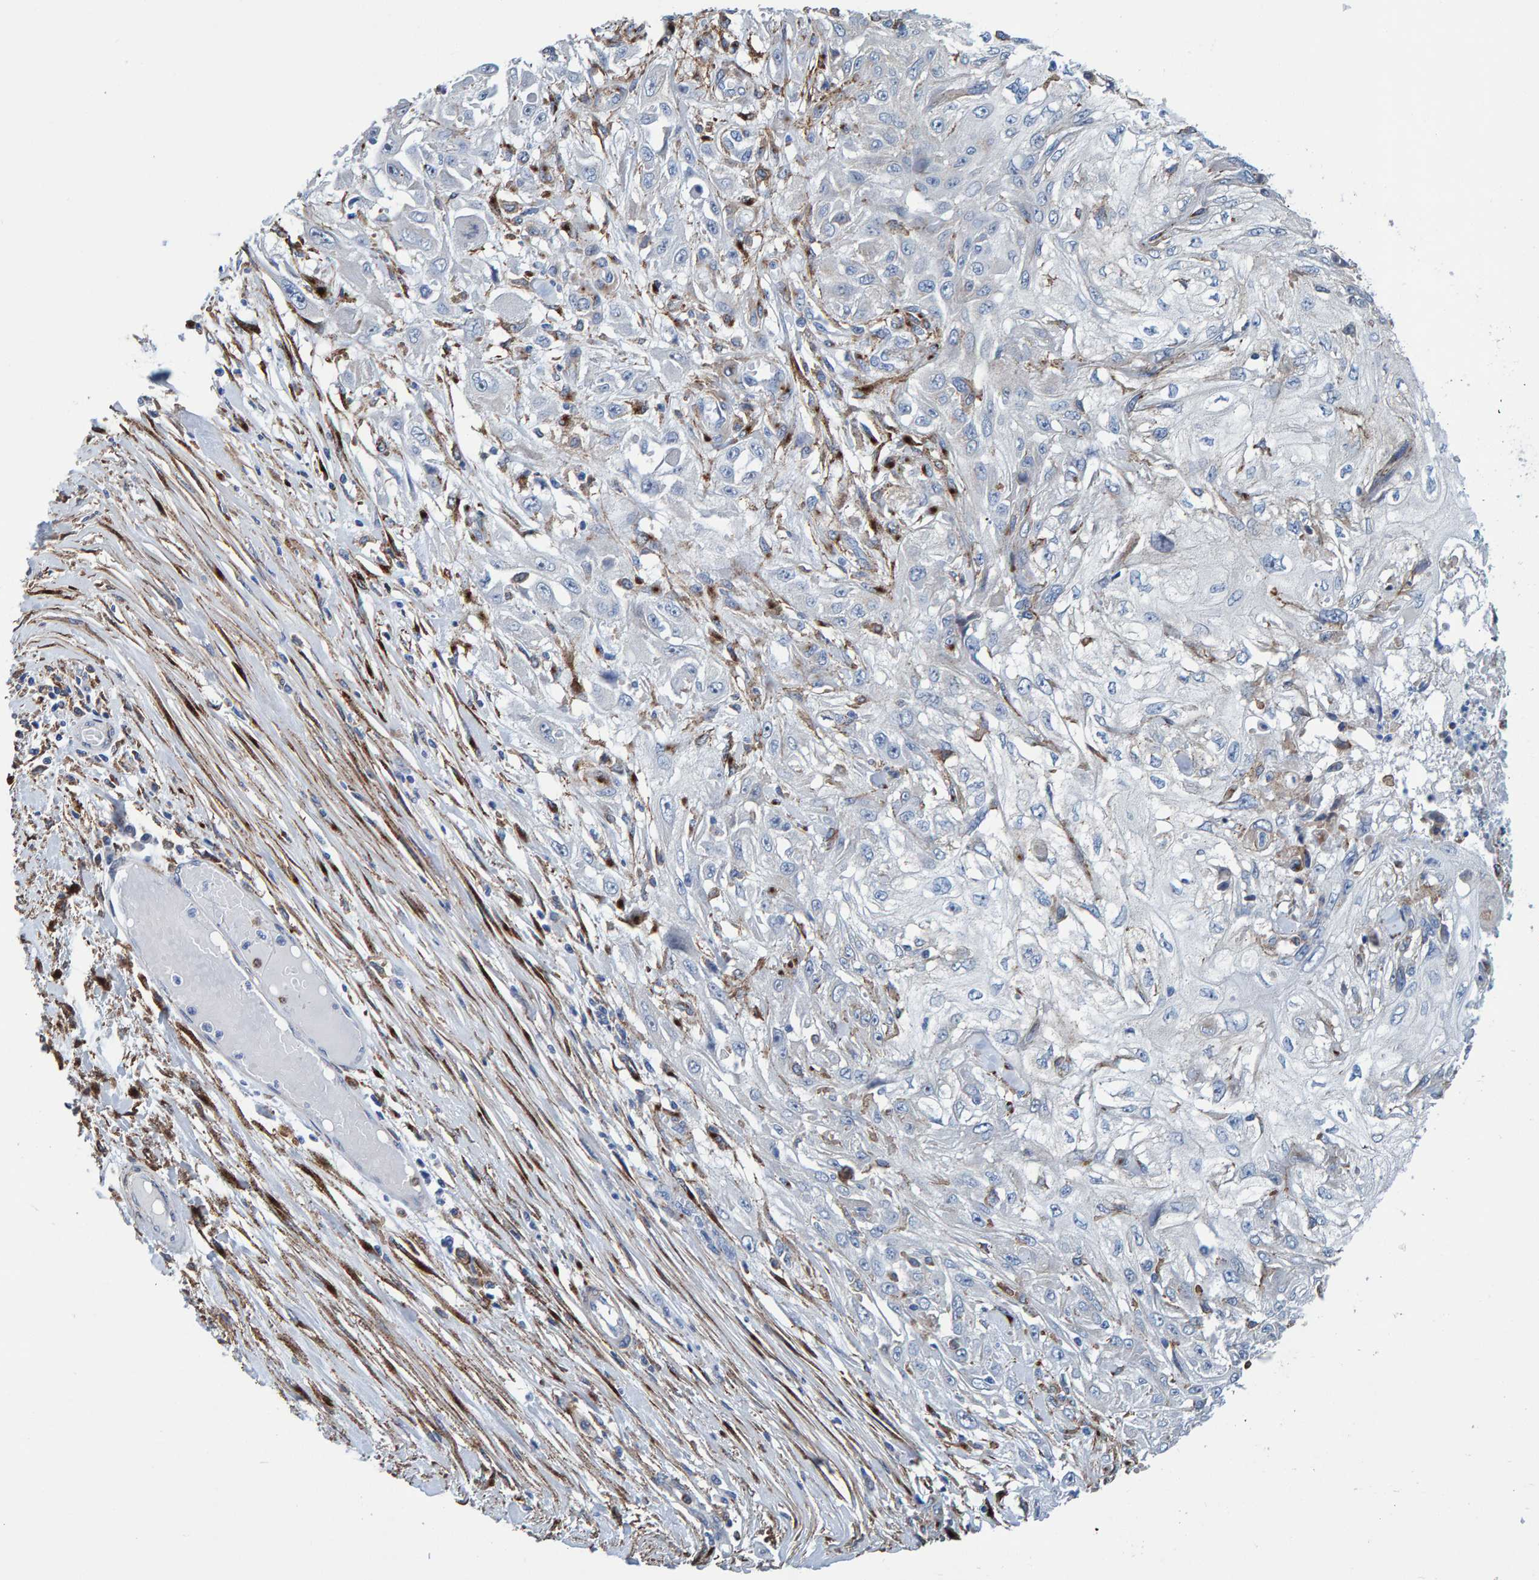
{"staining": {"intensity": "negative", "quantity": "none", "location": "none"}, "tissue": "skin cancer", "cell_type": "Tumor cells", "image_type": "cancer", "snomed": [{"axis": "morphology", "description": "Squamous cell carcinoma, NOS"}, {"axis": "morphology", "description": "Squamous cell carcinoma, metastatic, NOS"}, {"axis": "topography", "description": "Skin"}, {"axis": "topography", "description": "Lymph node"}], "caption": "This is a image of immunohistochemistry (IHC) staining of skin metastatic squamous cell carcinoma, which shows no expression in tumor cells.", "gene": "LRP1", "patient": {"sex": "male", "age": 75}}